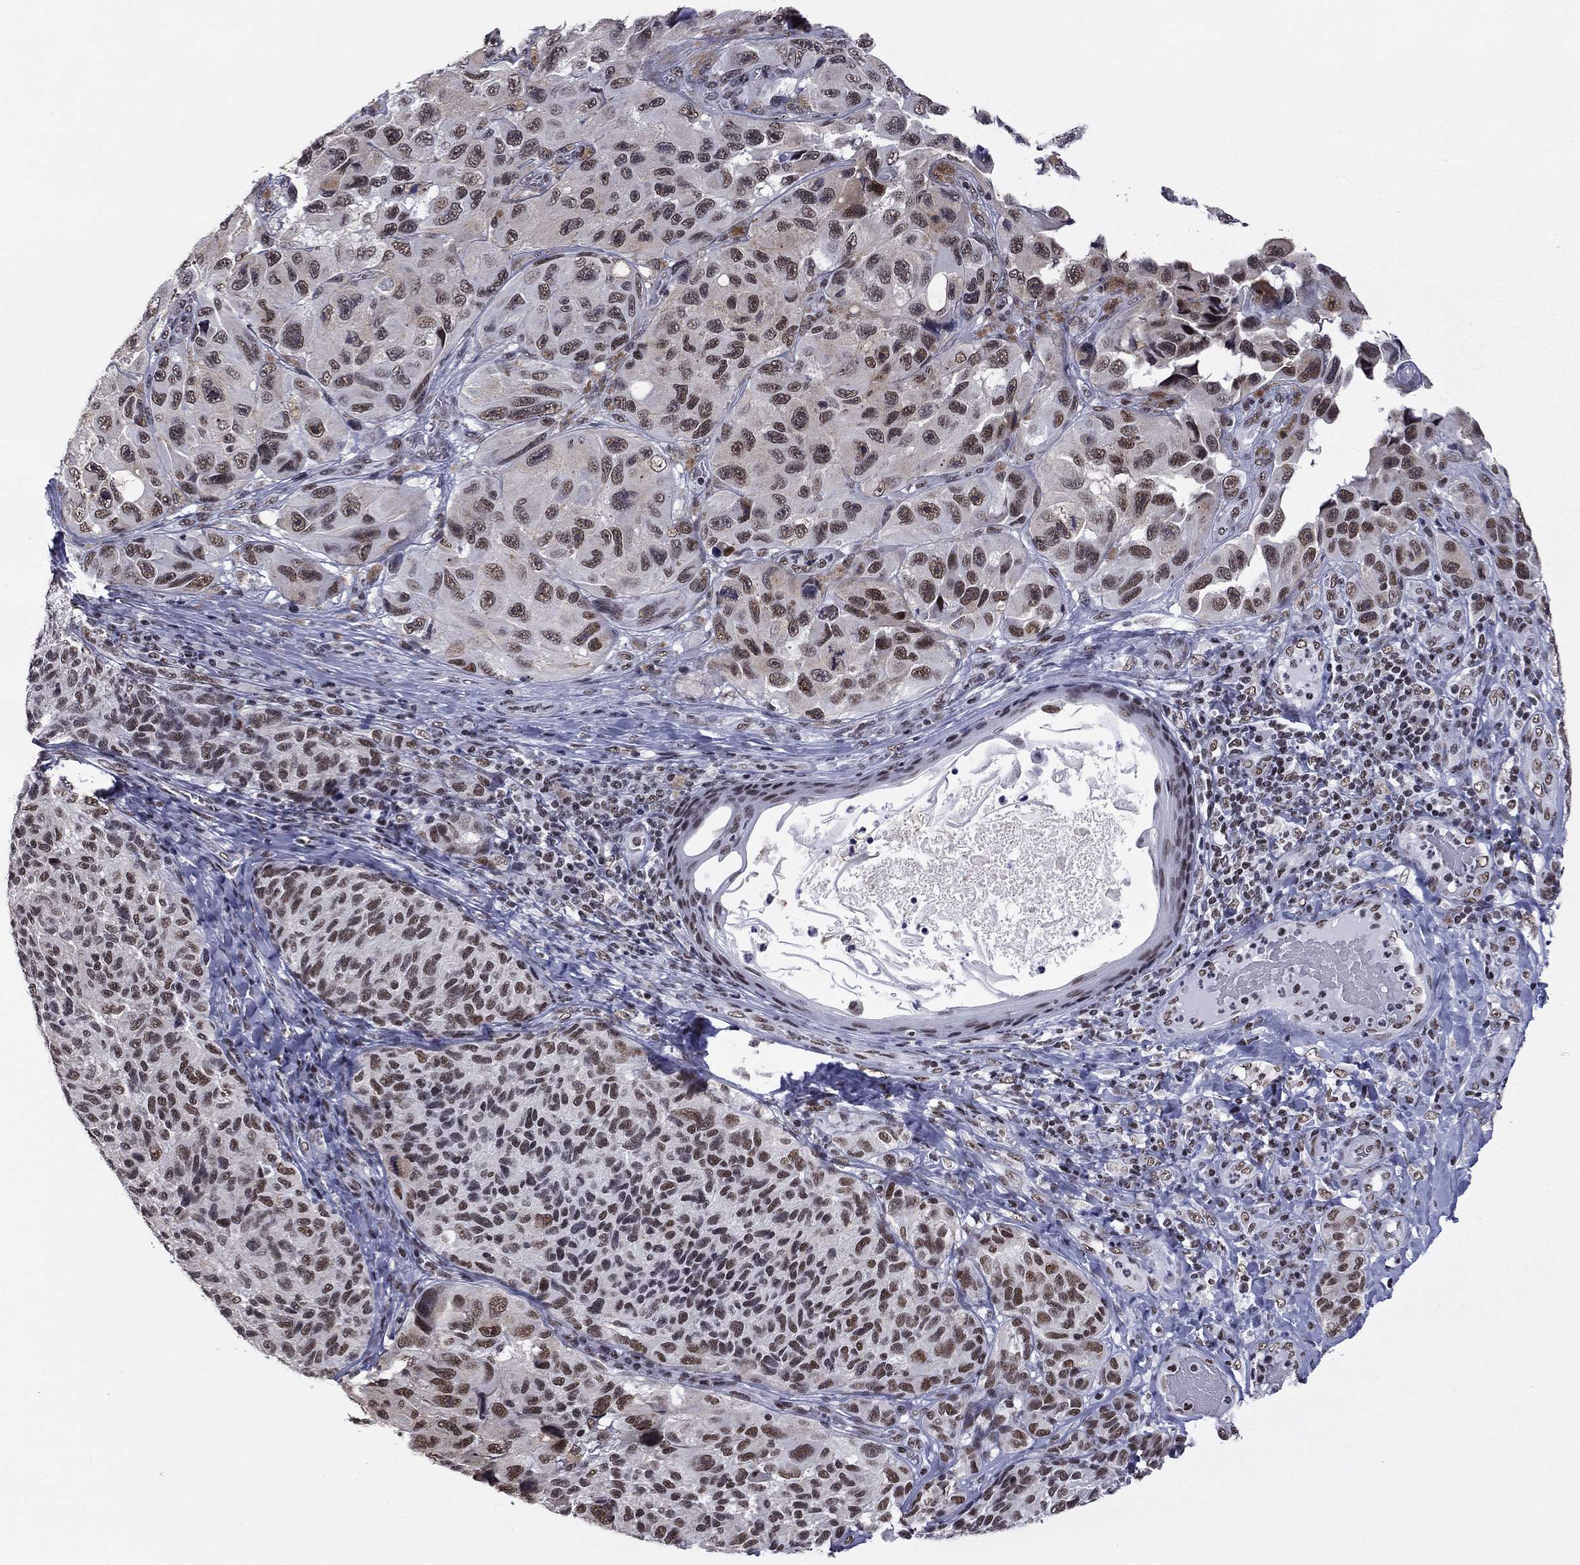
{"staining": {"intensity": "moderate", "quantity": "25%-75%", "location": "nuclear"}, "tissue": "melanoma", "cell_type": "Tumor cells", "image_type": "cancer", "snomed": [{"axis": "morphology", "description": "Malignant melanoma, NOS"}, {"axis": "topography", "description": "Skin"}], "caption": "An immunohistochemistry (IHC) micrograph of neoplastic tissue is shown. Protein staining in brown highlights moderate nuclear positivity in melanoma within tumor cells. The protein is stained brown, and the nuclei are stained in blue (DAB IHC with brightfield microscopy, high magnification).", "gene": "ETV5", "patient": {"sex": "female", "age": 73}}